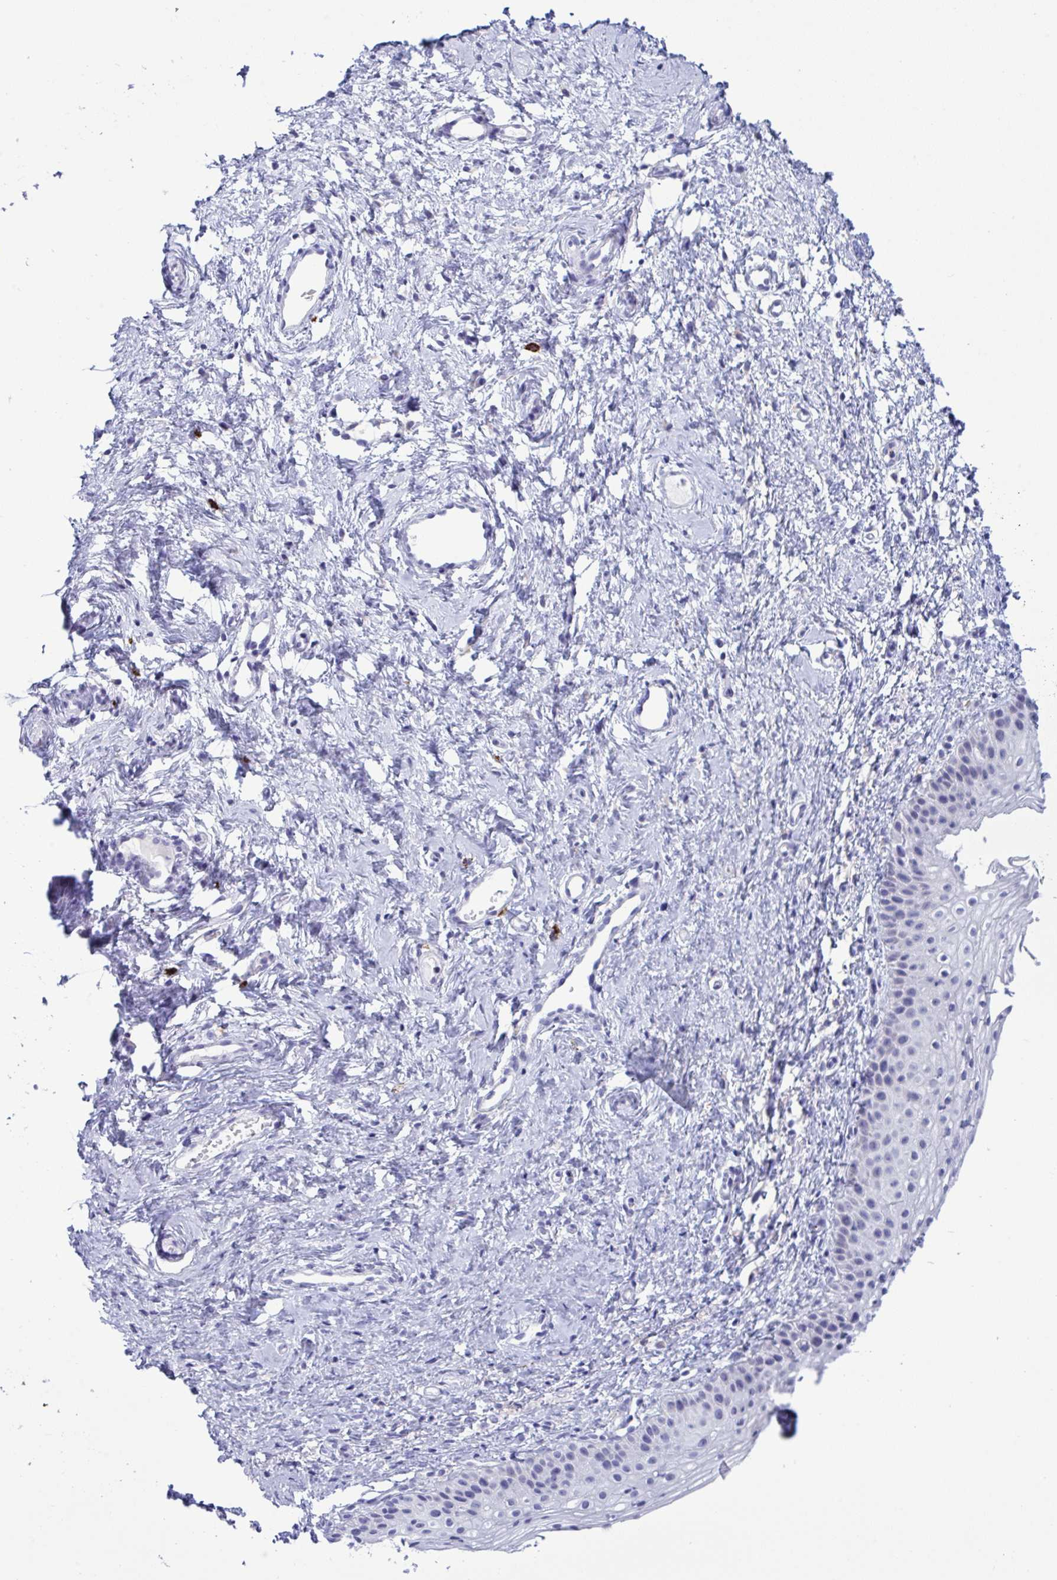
{"staining": {"intensity": "negative", "quantity": "none", "location": "none"}, "tissue": "vagina", "cell_type": "Squamous epithelial cells", "image_type": "normal", "snomed": [{"axis": "morphology", "description": "Normal tissue, NOS"}, {"axis": "topography", "description": "Vagina"}], "caption": "Immunohistochemical staining of unremarkable human vagina reveals no significant staining in squamous epithelial cells.", "gene": "SREBF1", "patient": {"sex": "female", "age": 65}}